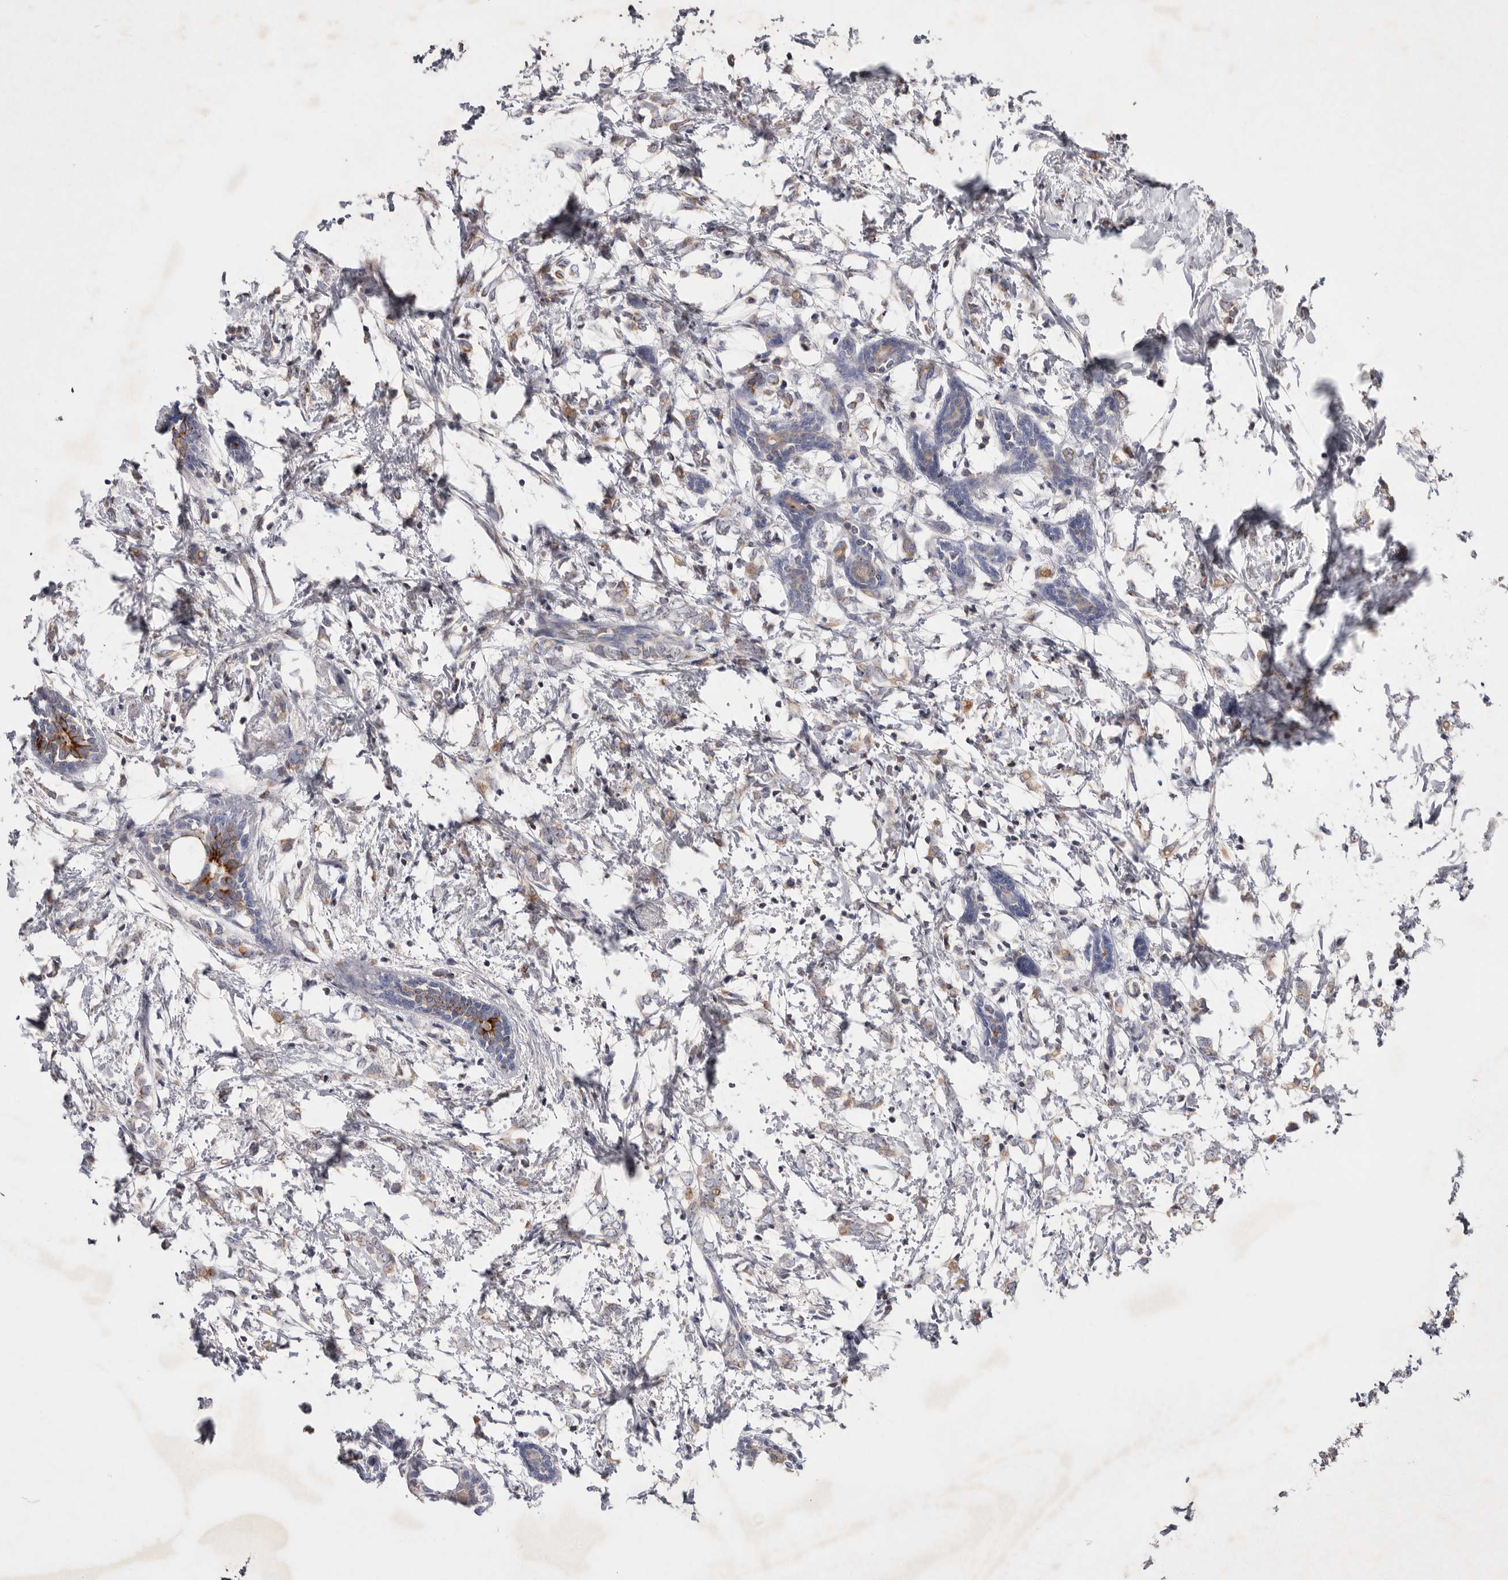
{"staining": {"intensity": "weak", "quantity": "<25%", "location": "cytoplasmic/membranous"}, "tissue": "breast cancer", "cell_type": "Tumor cells", "image_type": "cancer", "snomed": [{"axis": "morphology", "description": "Normal tissue, NOS"}, {"axis": "morphology", "description": "Lobular carcinoma"}, {"axis": "topography", "description": "Breast"}], "caption": "A photomicrograph of breast cancer (lobular carcinoma) stained for a protein exhibits no brown staining in tumor cells. (DAB (3,3'-diaminobenzidine) immunohistochemistry visualized using brightfield microscopy, high magnification).", "gene": "TNFSF14", "patient": {"sex": "female", "age": 47}}